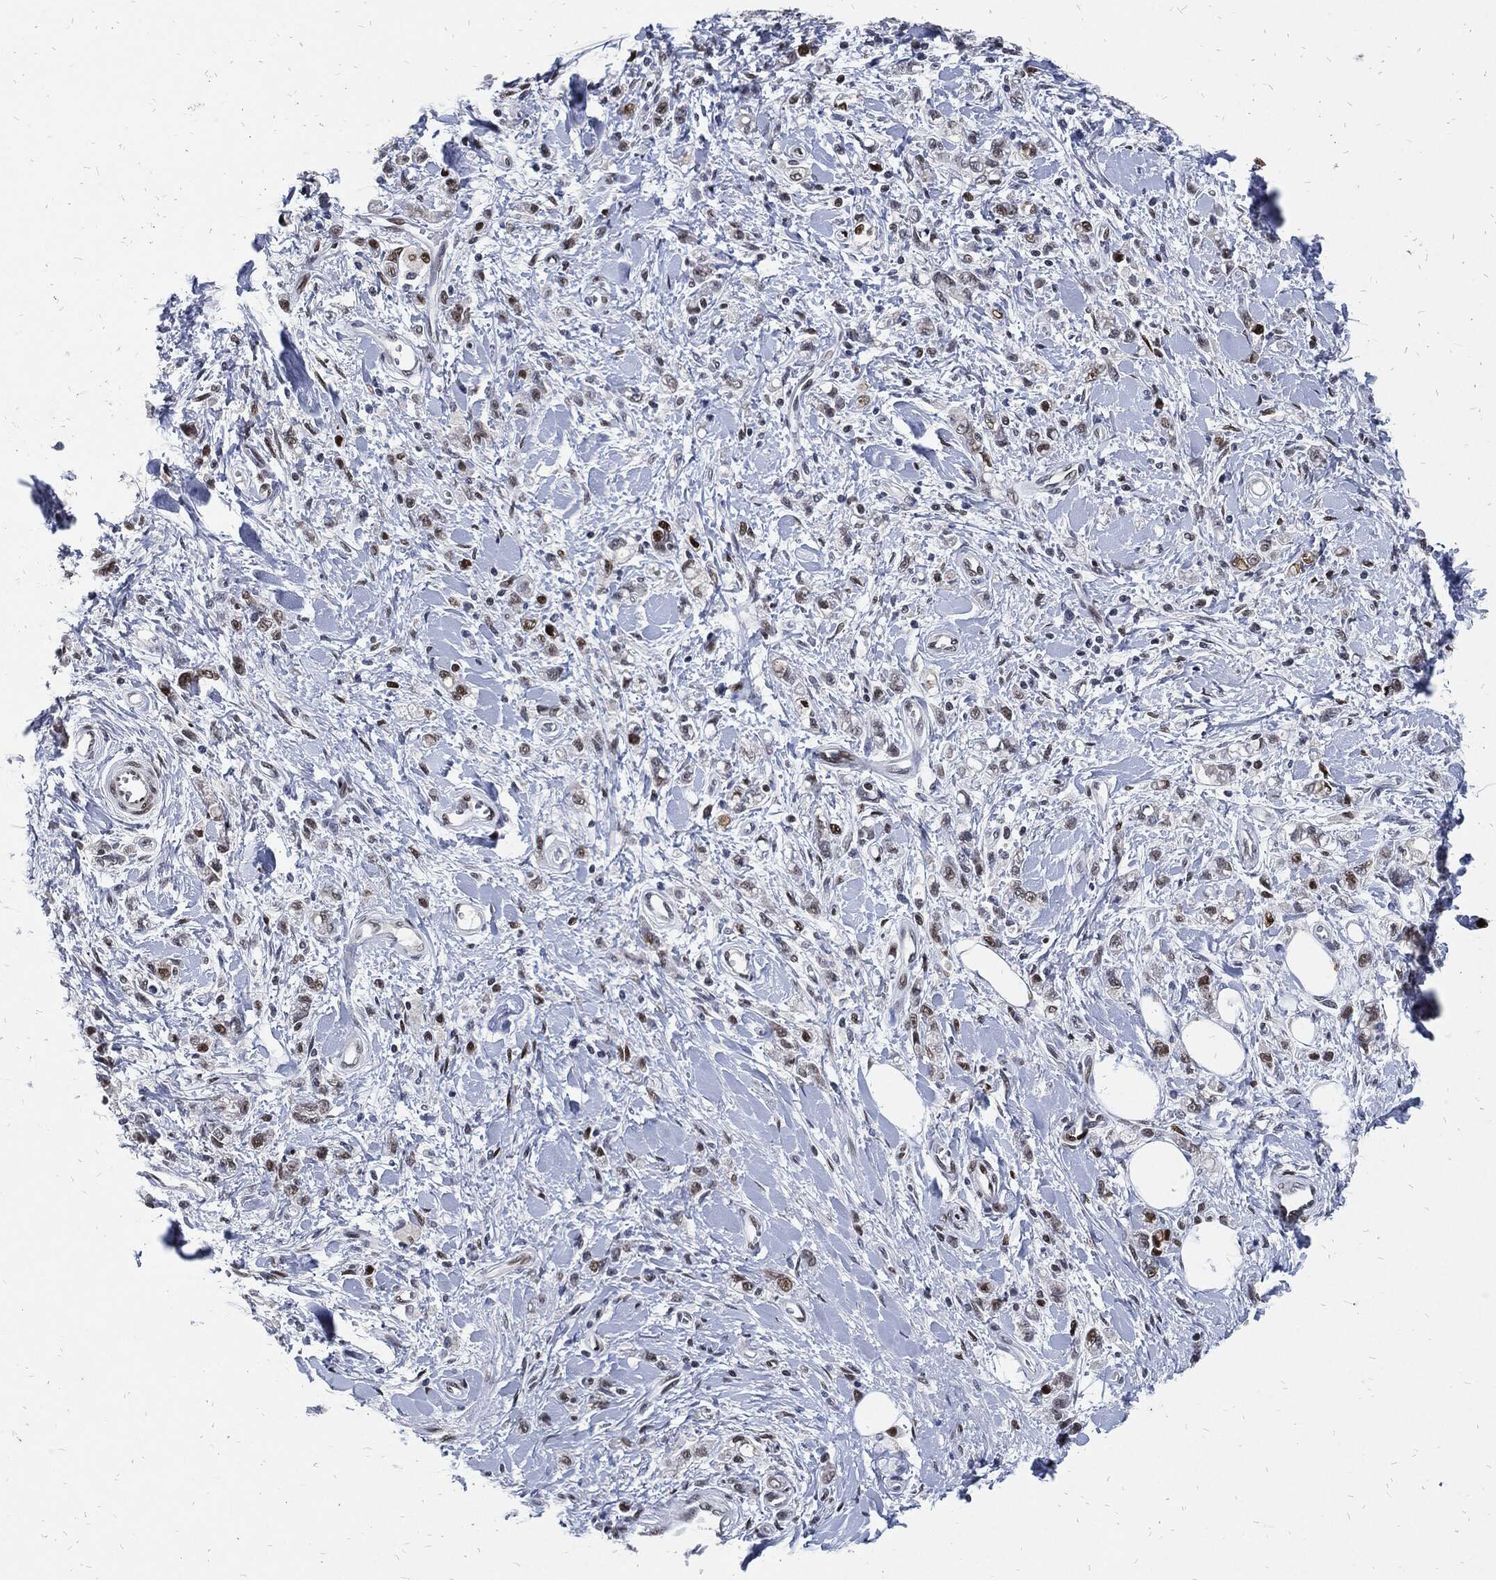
{"staining": {"intensity": "negative", "quantity": "none", "location": "none"}, "tissue": "stomach cancer", "cell_type": "Tumor cells", "image_type": "cancer", "snomed": [{"axis": "morphology", "description": "Adenocarcinoma, NOS"}, {"axis": "topography", "description": "Stomach"}], "caption": "High power microscopy image of an immunohistochemistry (IHC) photomicrograph of stomach cancer (adenocarcinoma), revealing no significant positivity in tumor cells.", "gene": "JUN", "patient": {"sex": "male", "age": 77}}